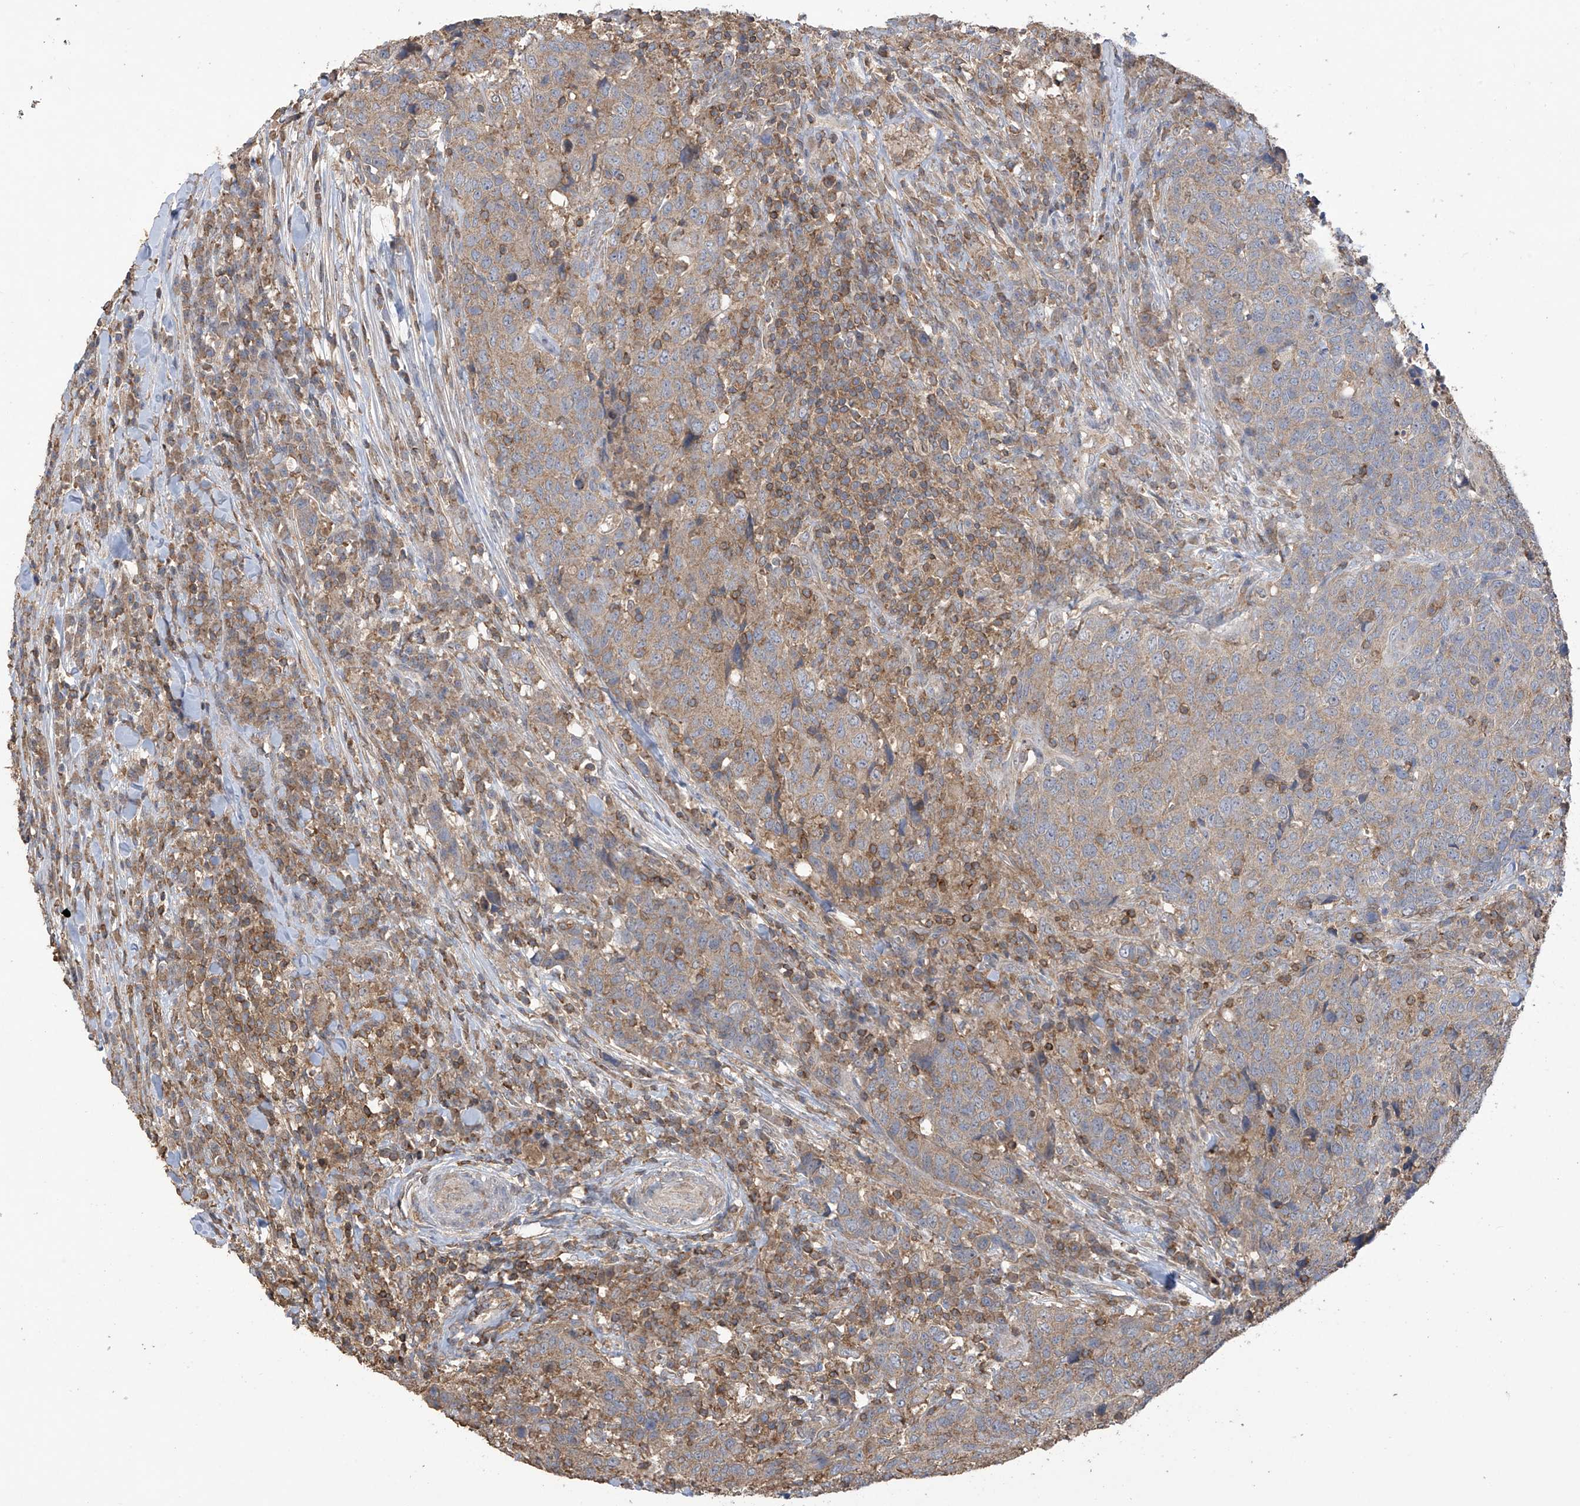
{"staining": {"intensity": "weak", "quantity": ">75%", "location": "cytoplasmic/membranous"}, "tissue": "head and neck cancer", "cell_type": "Tumor cells", "image_type": "cancer", "snomed": [{"axis": "morphology", "description": "Squamous cell carcinoma, NOS"}, {"axis": "topography", "description": "Head-Neck"}], "caption": "Immunohistochemistry of human head and neck cancer shows low levels of weak cytoplasmic/membranous staining in approximately >75% of tumor cells.", "gene": "COX10", "patient": {"sex": "male", "age": 66}}